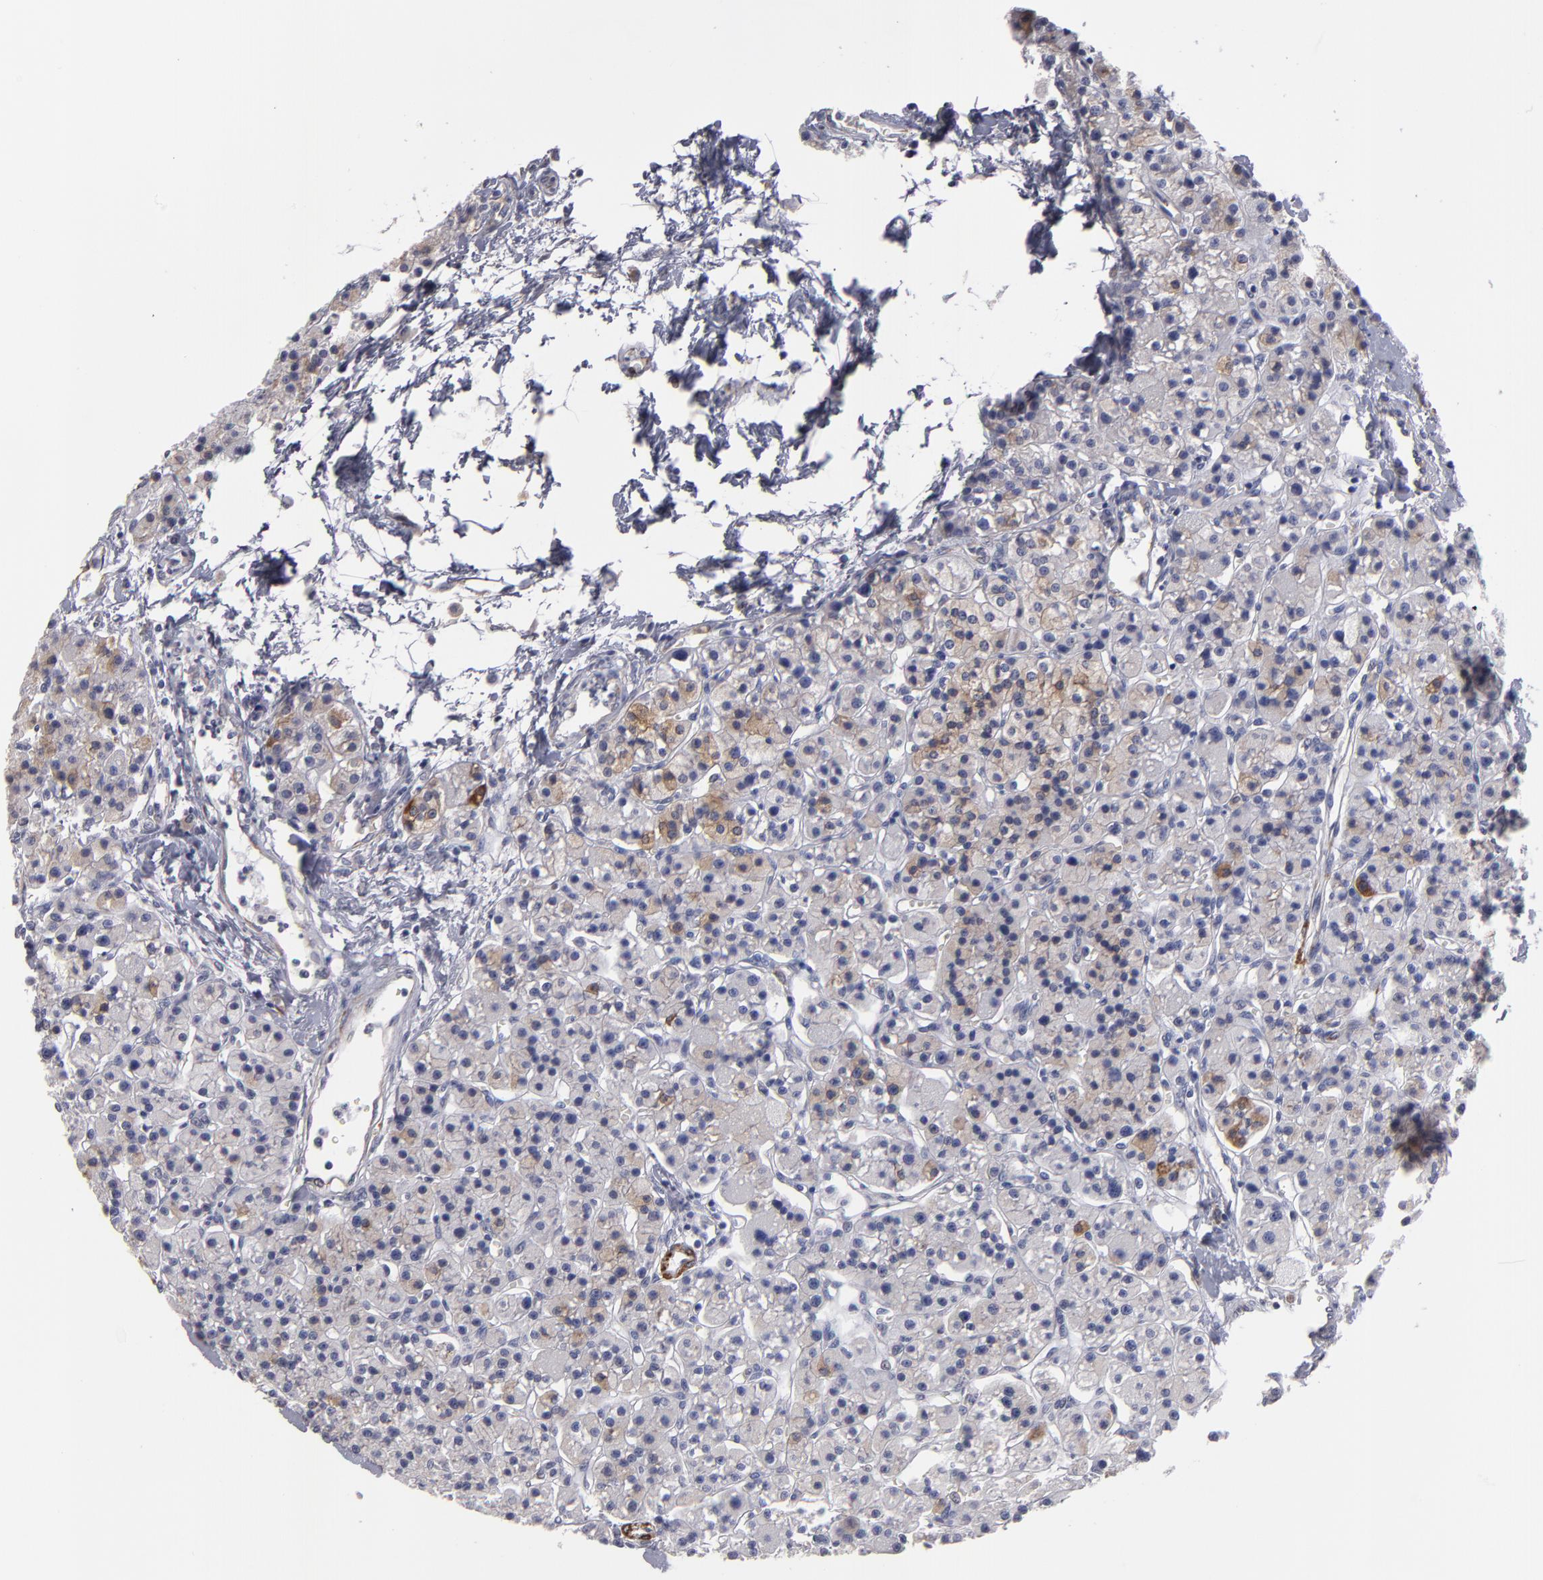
{"staining": {"intensity": "weak", "quantity": ">75%", "location": "cytoplasmic/membranous"}, "tissue": "parathyroid gland", "cell_type": "Glandular cells", "image_type": "normal", "snomed": [{"axis": "morphology", "description": "Normal tissue, NOS"}, {"axis": "topography", "description": "Parathyroid gland"}], "caption": "IHC (DAB) staining of unremarkable parathyroid gland exhibits weak cytoplasmic/membranous protein staining in about >75% of glandular cells. The staining is performed using DAB (3,3'-diaminobenzidine) brown chromogen to label protein expression. The nuclei are counter-stained blue using hematoxylin.", "gene": "SLMAP", "patient": {"sex": "female", "age": 58}}